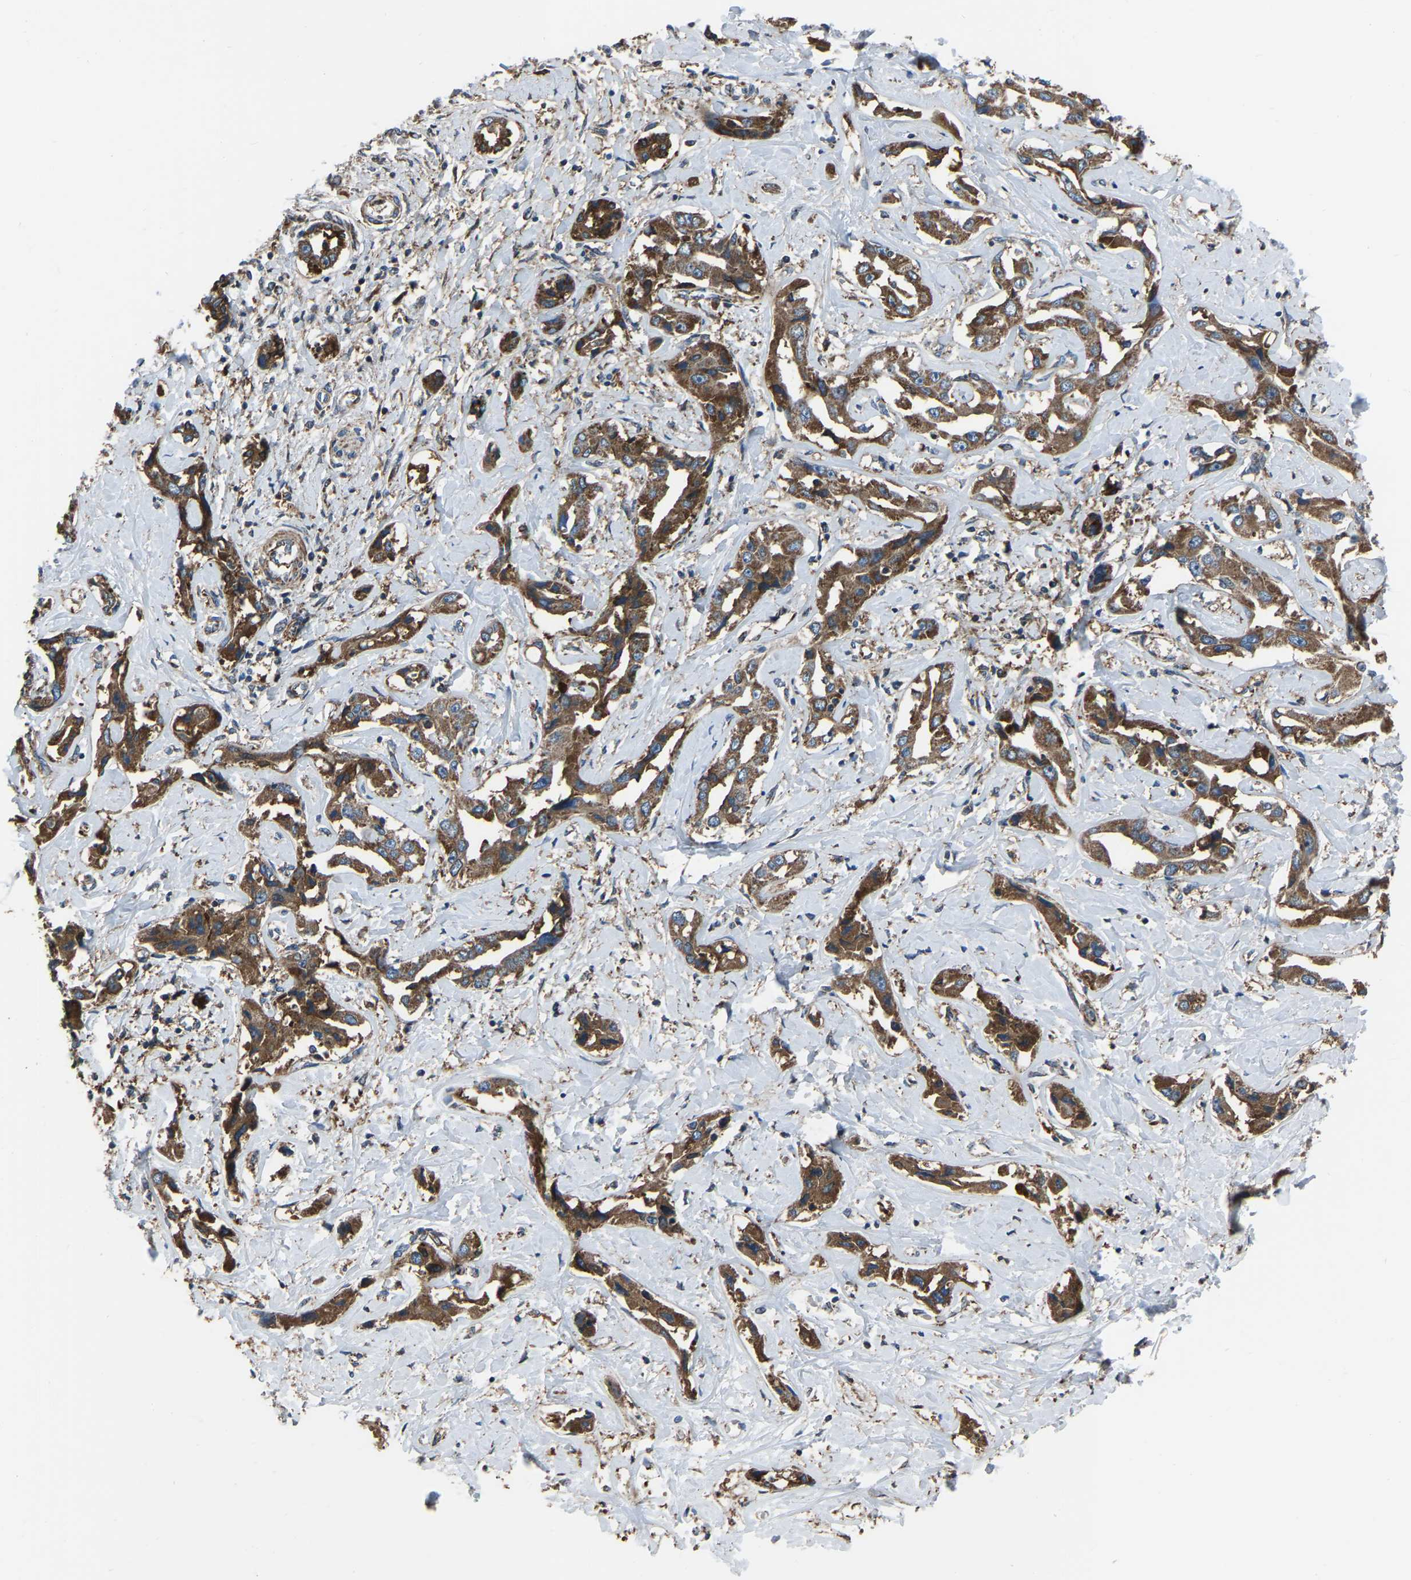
{"staining": {"intensity": "moderate", "quantity": ">75%", "location": "cytoplasmic/membranous"}, "tissue": "liver cancer", "cell_type": "Tumor cells", "image_type": "cancer", "snomed": [{"axis": "morphology", "description": "Cholangiocarcinoma"}, {"axis": "topography", "description": "Liver"}], "caption": "Protein analysis of cholangiocarcinoma (liver) tissue reveals moderate cytoplasmic/membranous staining in about >75% of tumor cells.", "gene": "AKR1A1", "patient": {"sex": "male", "age": 59}}